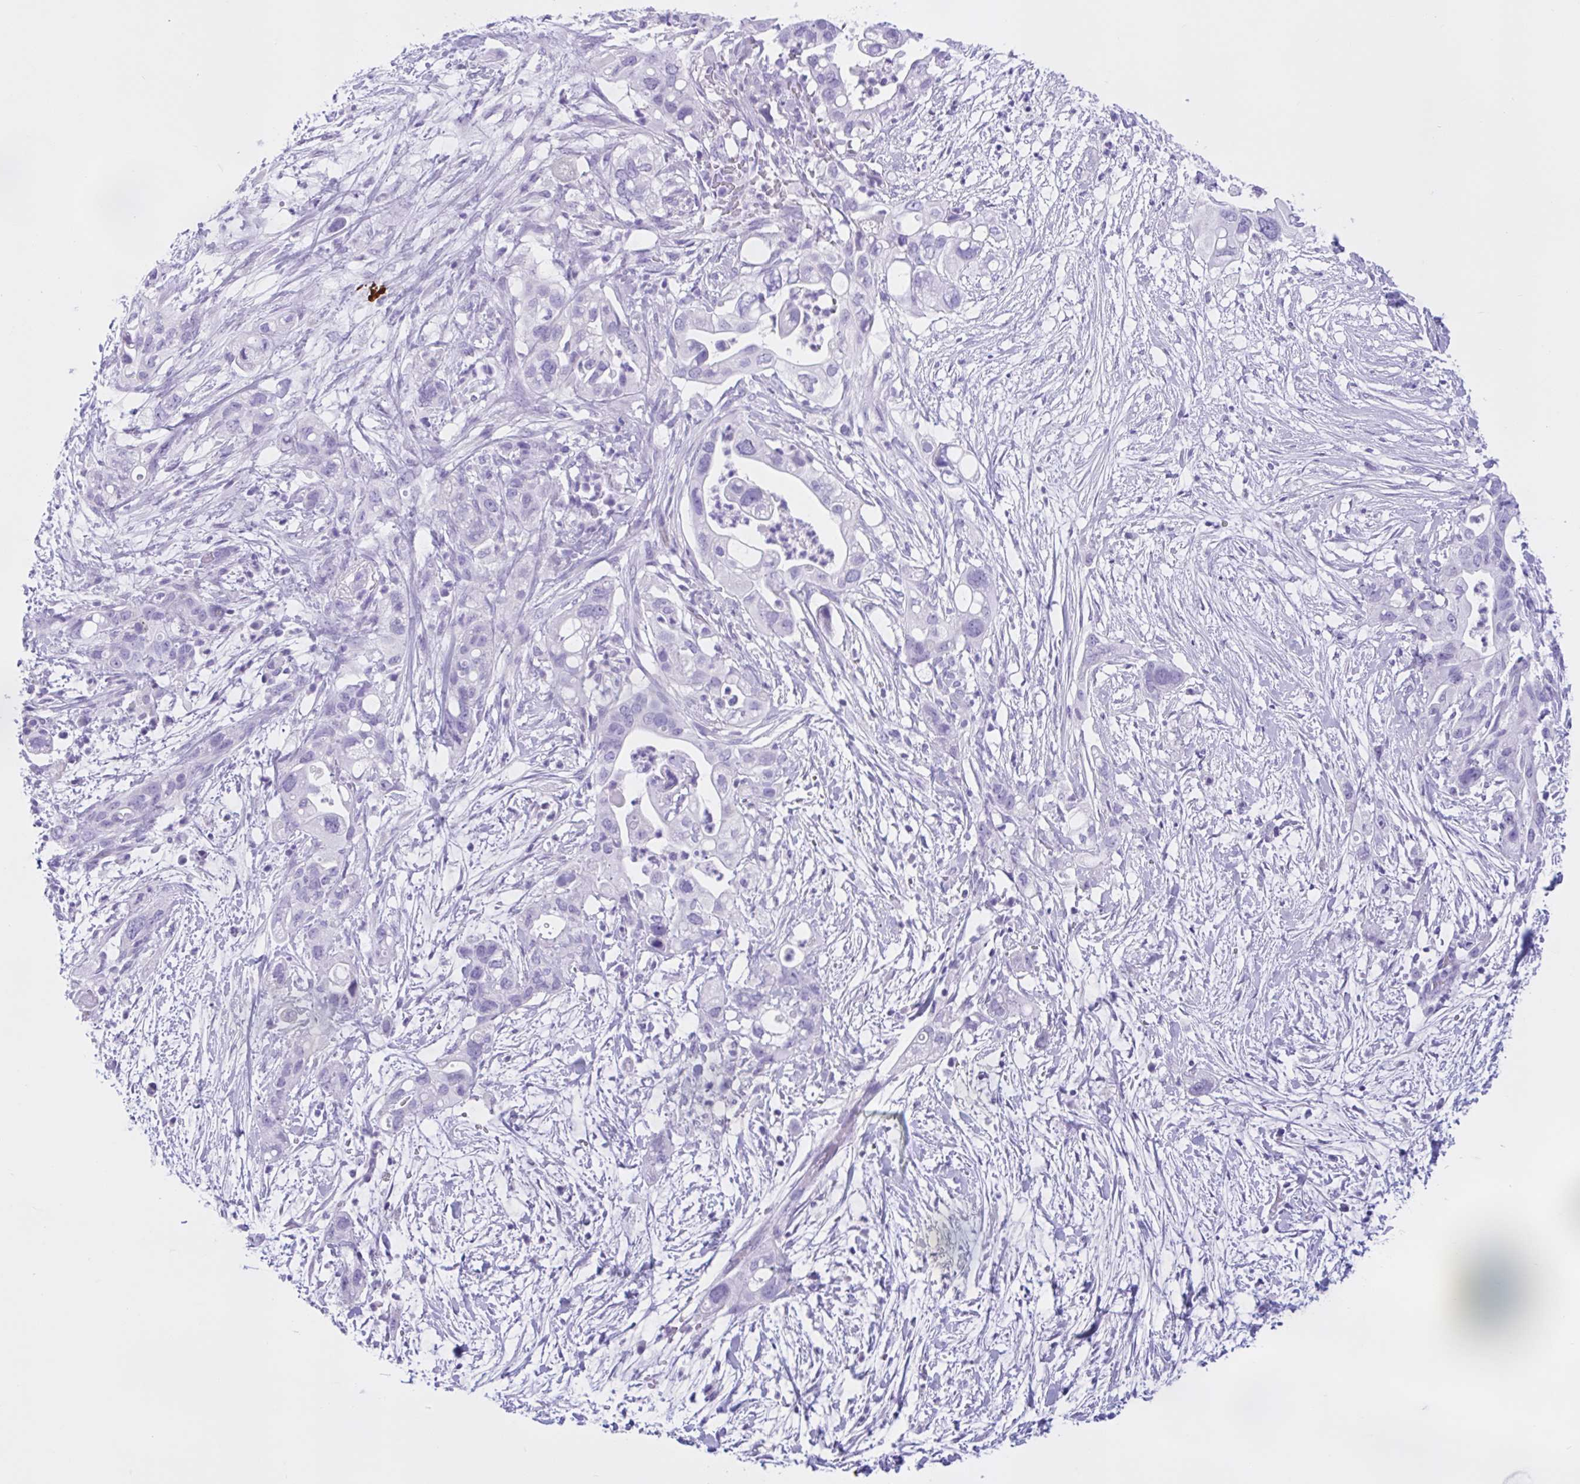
{"staining": {"intensity": "negative", "quantity": "none", "location": "none"}, "tissue": "pancreatic cancer", "cell_type": "Tumor cells", "image_type": "cancer", "snomed": [{"axis": "morphology", "description": "Adenocarcinoma, NOS"}, {"axis": "topography", "description": "Pancreas"}], "caption": "Tumor cells show no significant expression in pancreatic cancer (adenocarcinoma). The staining was performed using DAB to visualize the protein expression in brown, while the nuclei were stained in blue with hematoxylin (Magnification: 20x).", "gene": "ZNF319", "patient": {"sex": "female", "age": 72}}